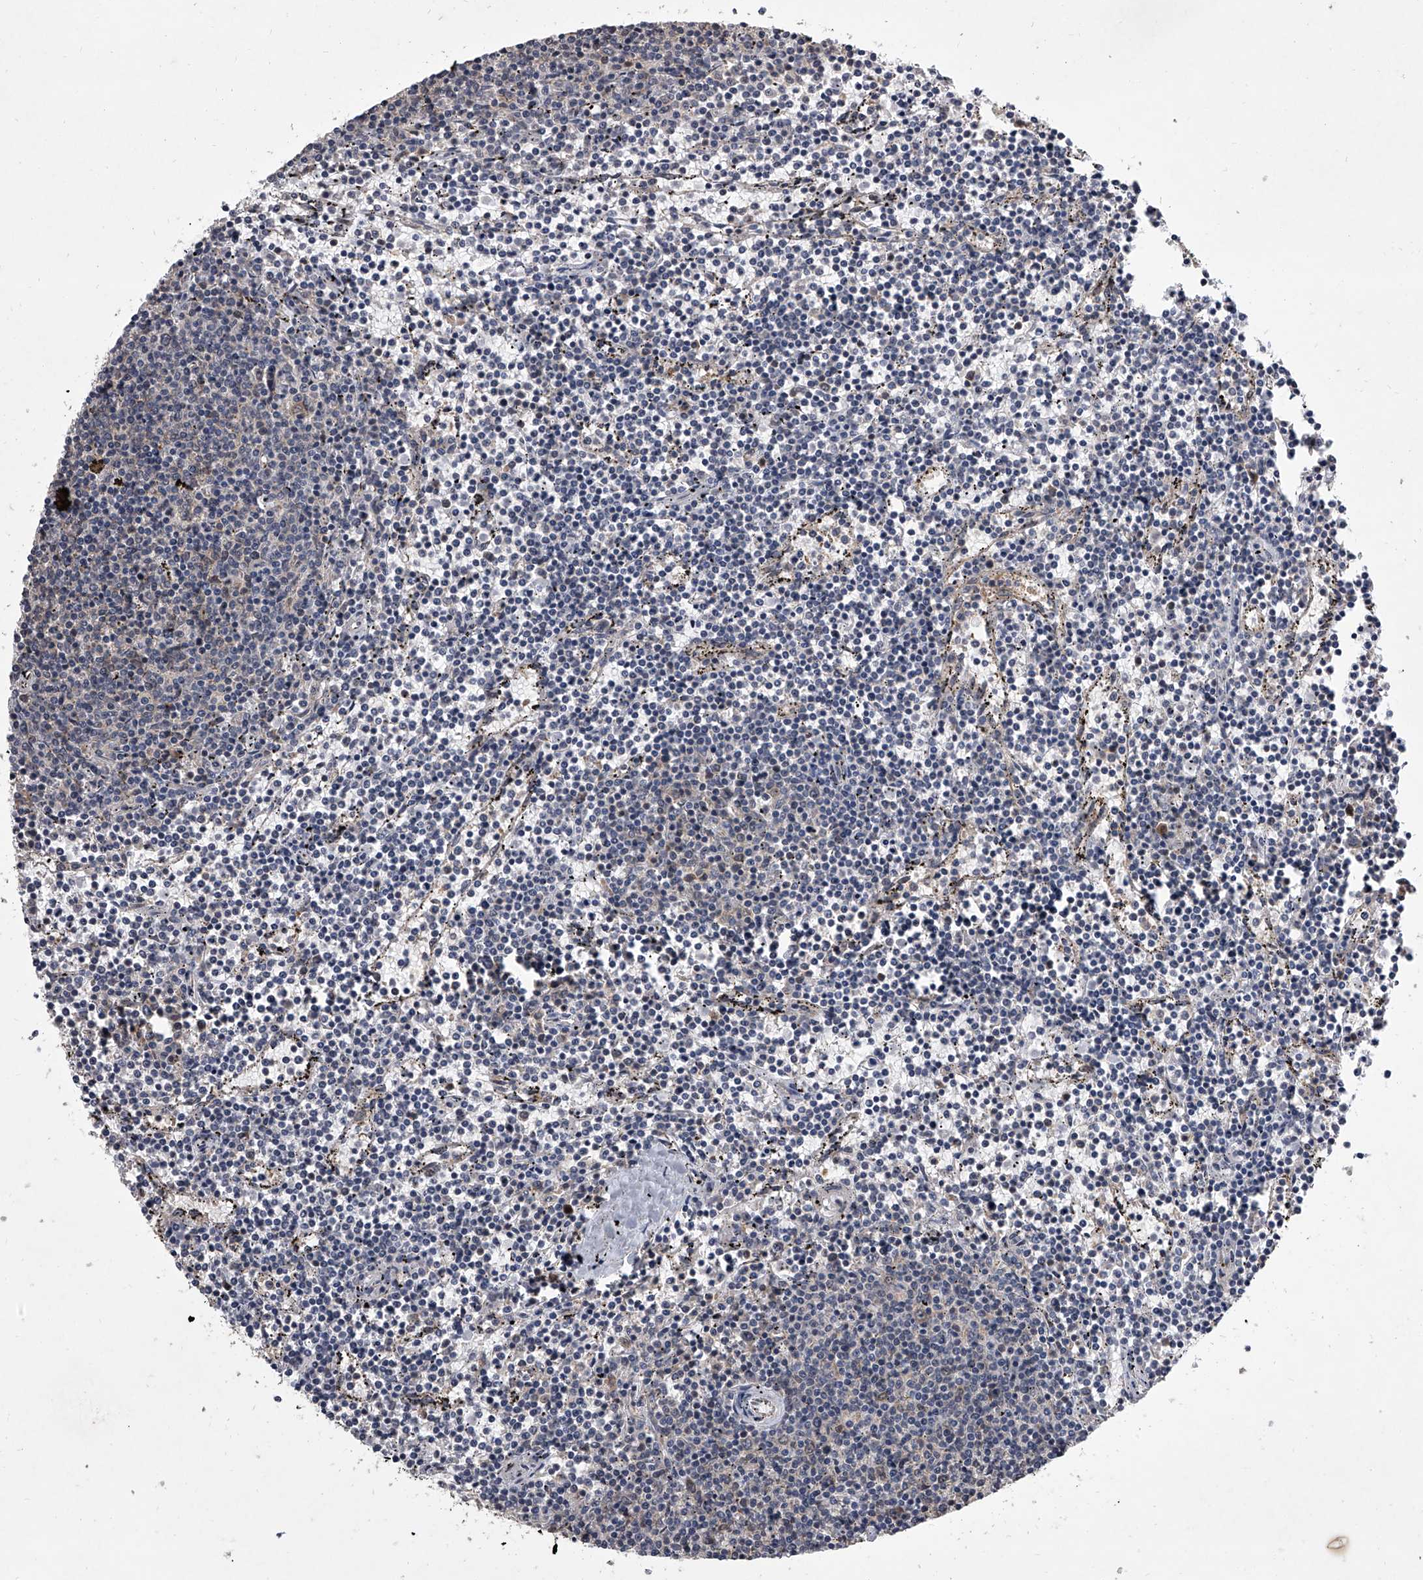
{"staining": {"intensity": "negative", "quantity": "none", "location": "none"}, "tissue": "lymphoma", "cell_type": "Tumor cells", "image_type": "cancer", "snomed": [{"axis": "morphology", "description": "Malignant lymphoma, non-Hodgkin's type, Low grade"}, {"axis": "topography", "description": "Spleen"}], "caption": "An immunohistochemistry photomicrograph of lymphoma is shown. There is no staining in tumor cells of lymphoma.", "gene": "EIF2S2", "patient": {"sex": "female", "age": 50}}